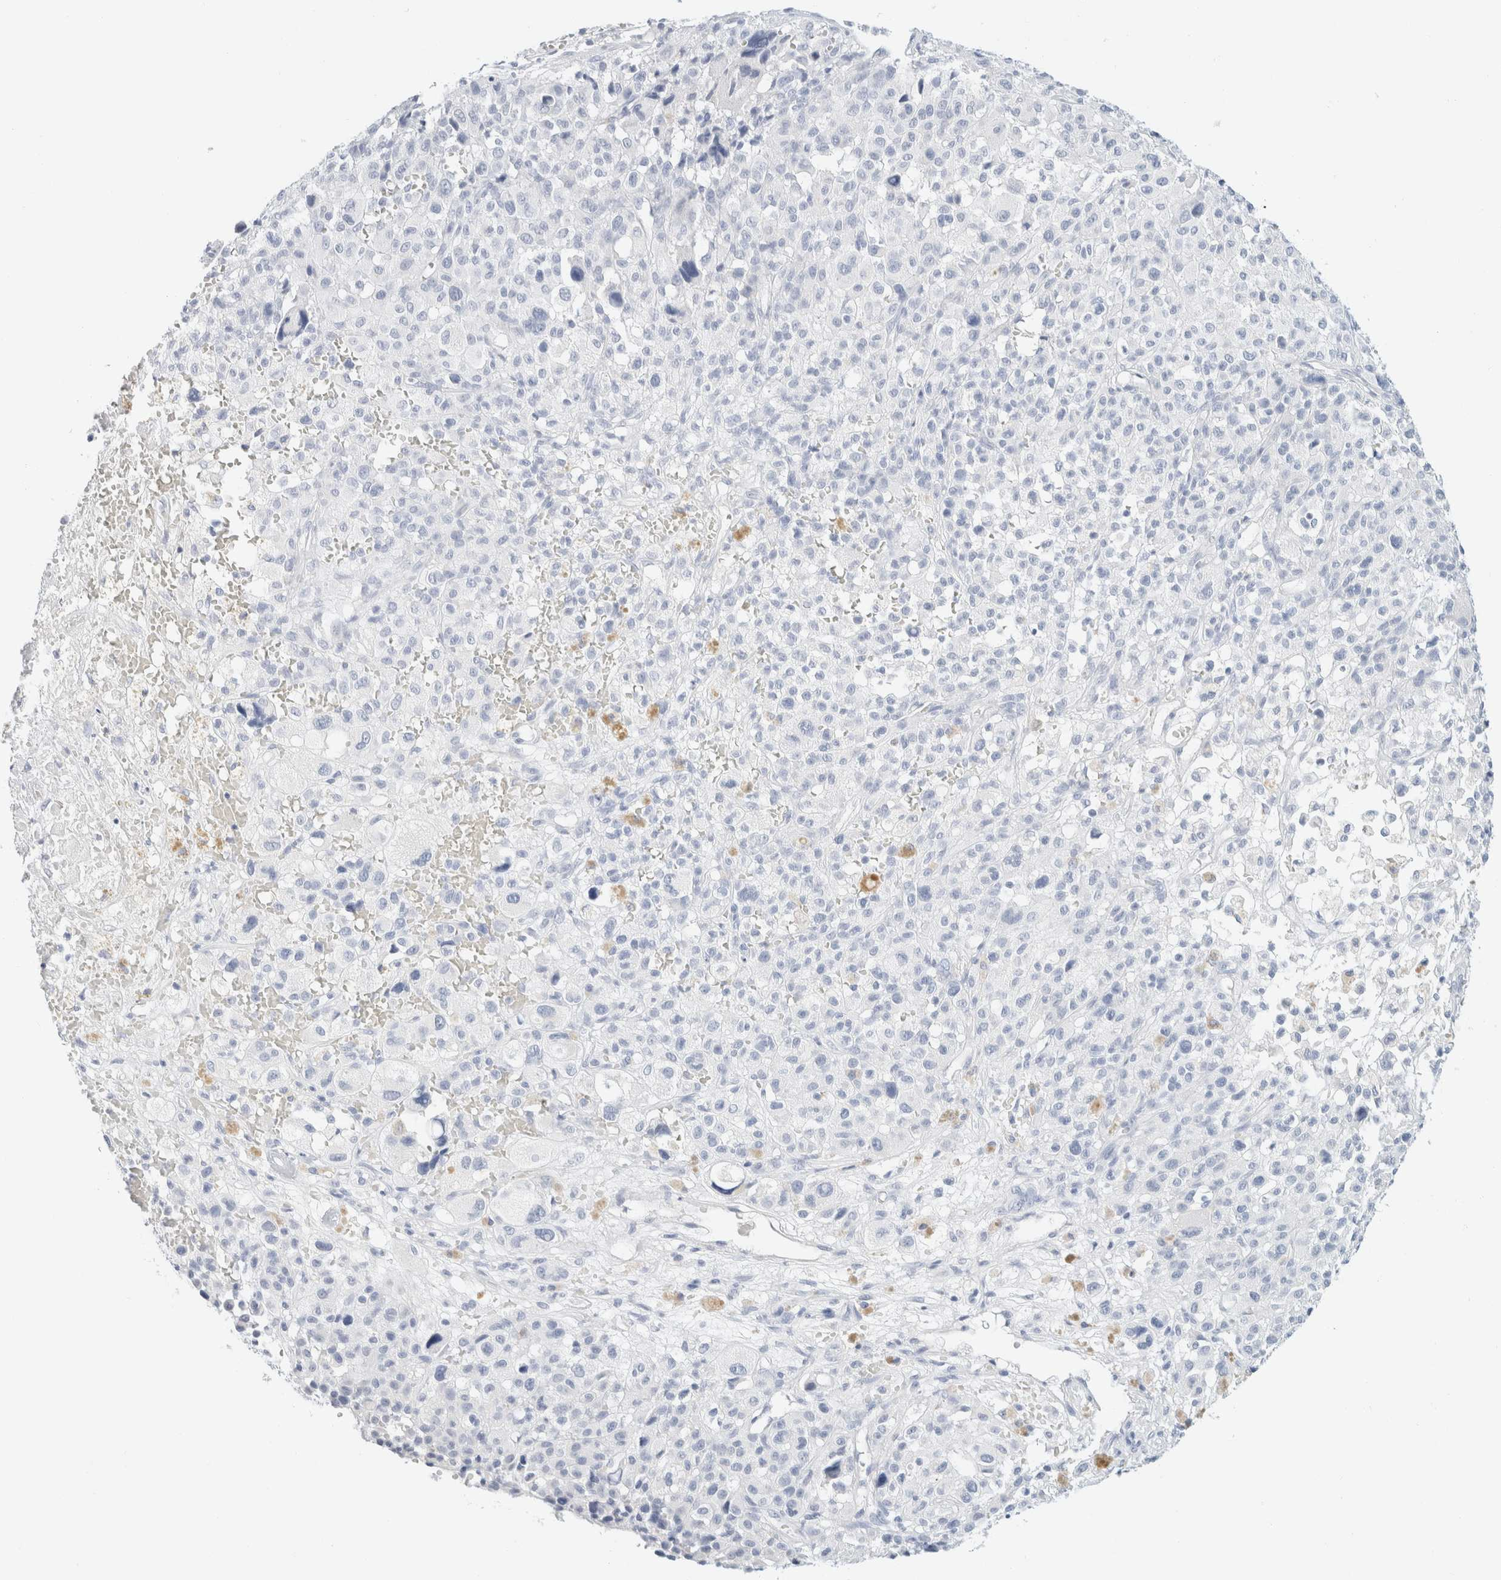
{"staining": {"intensity": "negative", "quantity": "none", "location": "none"}, "tissue": "melanoma", "cell_type": "Tumor cells", "image_type": "cancer", "snomed": [{"axis": "morphology", "description": "Malignant melanoma, Metastatic site"}, {"axis": "topography", "description": "Skin"}], "caption": "Protein analysis of melanoma reveals no significant staining in tumor cells. Brightfield microscopy of IHC stained with DAB (3,3'-diaminobenzidine) (brown) and hematoxylin (blue), captured at high magnification.", "gene": "KRT20", "patient": {"sex": "female", "age": 74}}